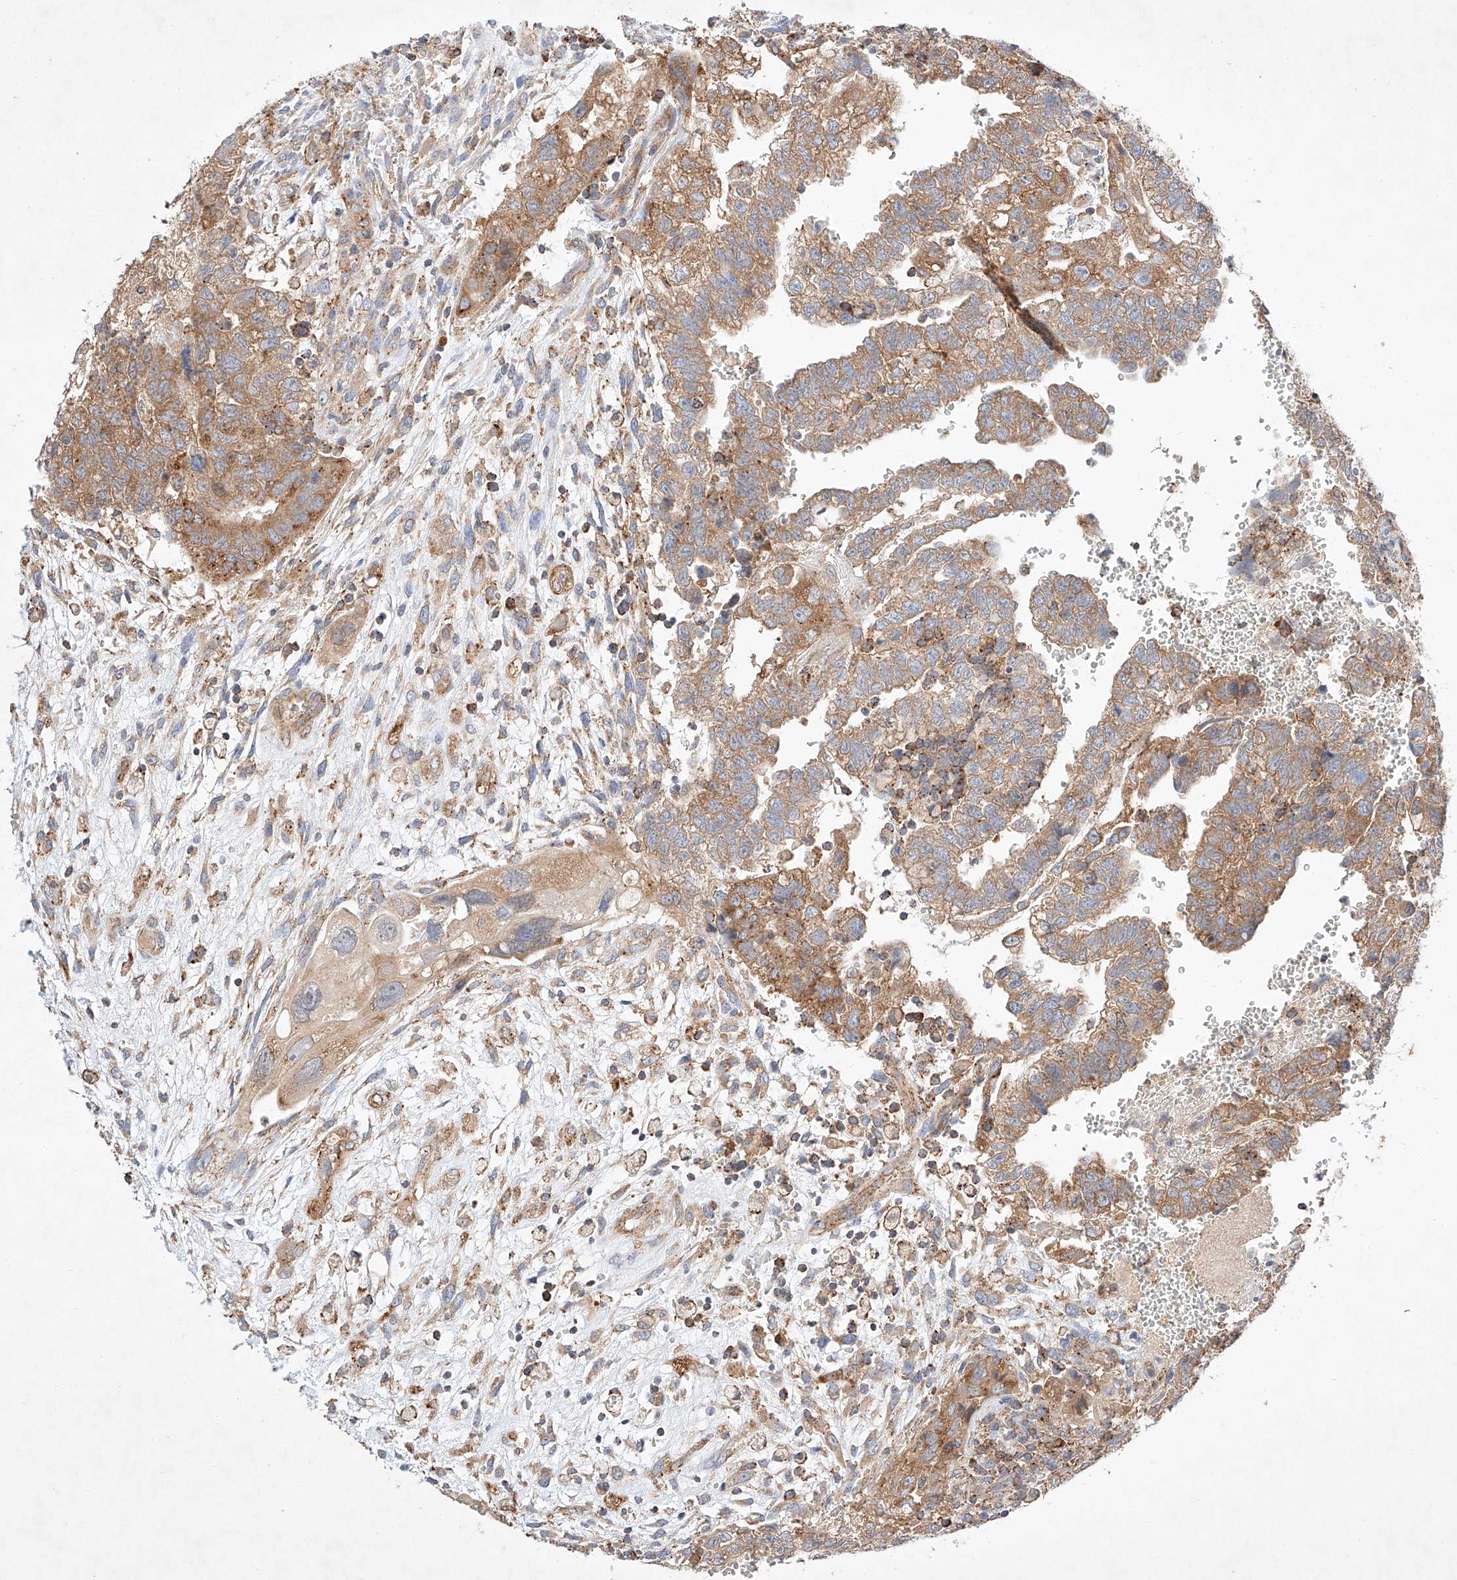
{"staining": {"intensity": "moderate", "quantity": ">75%", "location": "cytoplasmic/membranous"}, "tissue": "testis cancer", "cell_type": "Tumor cells", "image_type": "cancer", "snomed": [{"axis": "morphology", "description": "Carcinoma, Embryonal, NOS"}, {"axis": "topography", "description": "Testis"}], "caption": "A high-resolution photomicrograph shows IHC staining of embryonal carcinoma (testis), which displays moderate cytoplasmic/membranous expression in about >75% of tumor cells. The protein of interest is shown in brown color, while the nuclei are stained blue.", "gene": "C6orf118", "patient": {"sex": "male", "age": 37}}